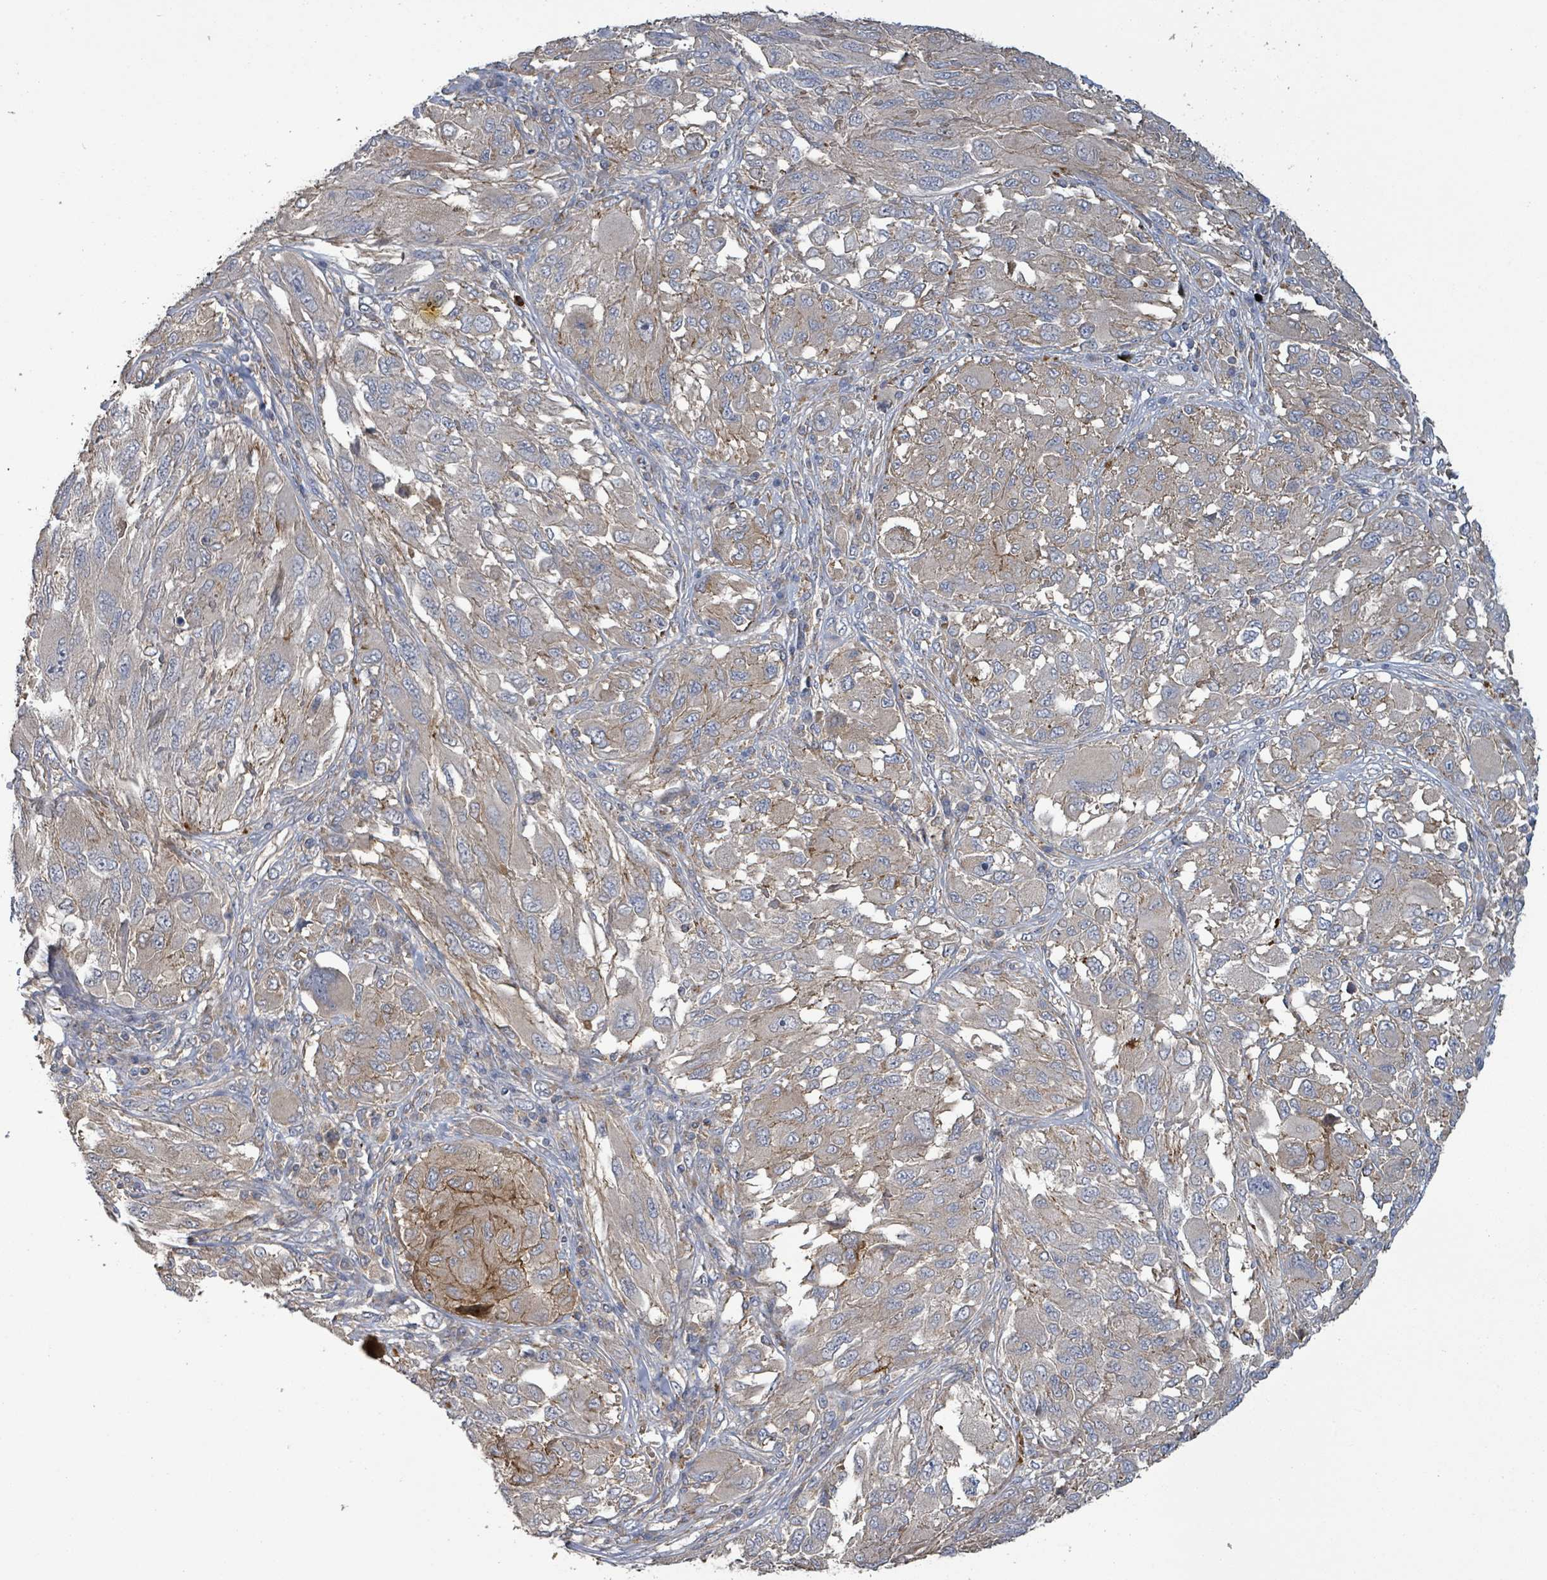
{"staining": {"intensity": "moderate", "quantity": "<25%", "location": "cytoplasmic/membranous"}, "tissue": "melanoma", "cell_type": "Tumor cells", "image_type": "cancer", "snomed": [{"axis": "morphology", "description": "Malignant melanoma, NOS"}, {"axis": "topography", "description": "Skin"}], "caption": "IHC micrograph of neoplastic tissue: human melanoma stained using IHC shows low levels of moderate protein expression localized specifically in the cytoplasmic/membranous of tumor cells, appearing as a cytoplasmic/membranous brown color.", "gene": "PLAAT1", "patient": {"sex": "female", "age": 91}}